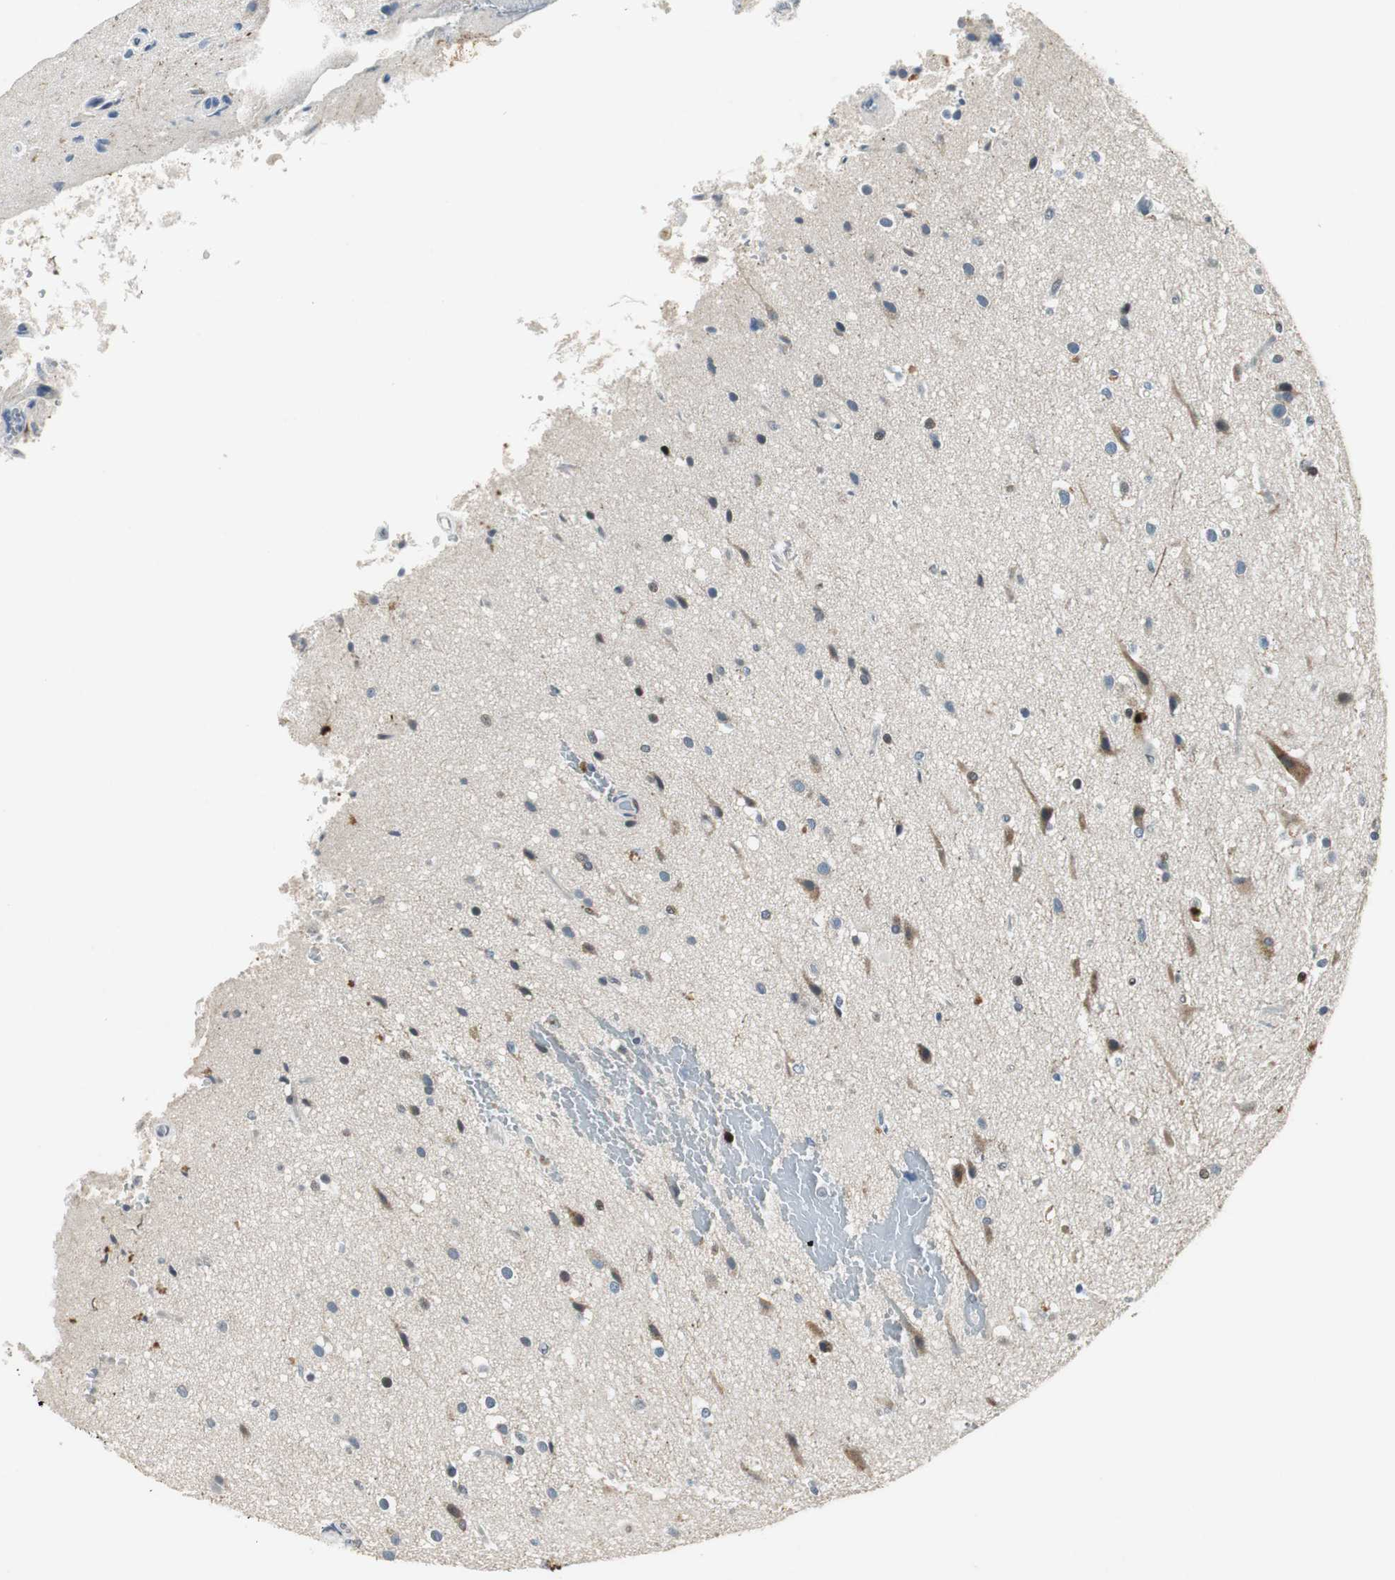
{"staining": {"intensity": "negative", "quantity": "none", "location": "none"}, "tissue": "glioma", "cell_type": "Tumor cells", "image_type": "cancer", "snomed": [{"axis": "morphology", "description": "Normal tissue, NOS"}, {"axis": "morphology", "description": "Glioma, malignant, High grade"}, {"axis": "topography", "description": "Cerebral cortex"}], "caption": "This is an IHC micrograph of human glioma. There is no expression in tumor cells.", "gene": "AJUBA", "patient": {"sex": "male", "age": 77}}